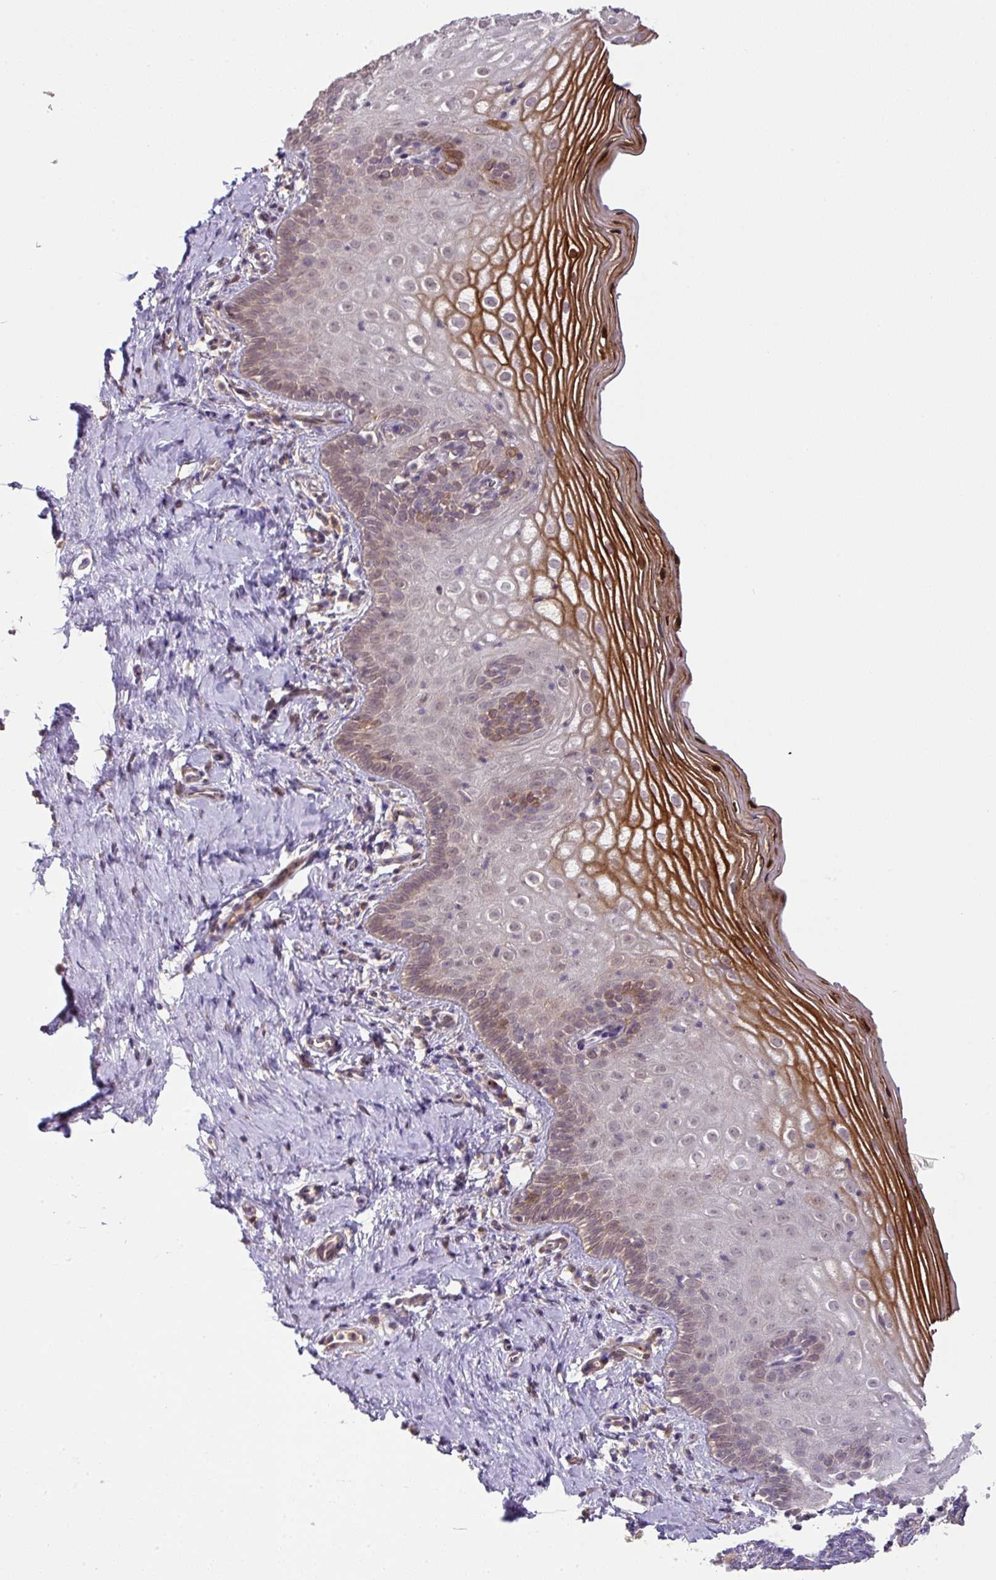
{"staining": {"intensity": "moderate", "quantity": ">75%", "location": "cytoplasmic/membranous"}, "tissue": "cervix", "cell_type": "Glandular cells", "image_type": "normal", "snomed": [{"axis": "morphology", "description": "Normal tissue, NOS"}, {"axis": "topography", "description": "Cervix"}], "caption": "Moderate cytoplasmic/membranous expression is appreciated in about >75% of glandular cells in unremarkable cervix.", "gene": "GCNT7", "patient": {"sex": "female", "age": 44}}